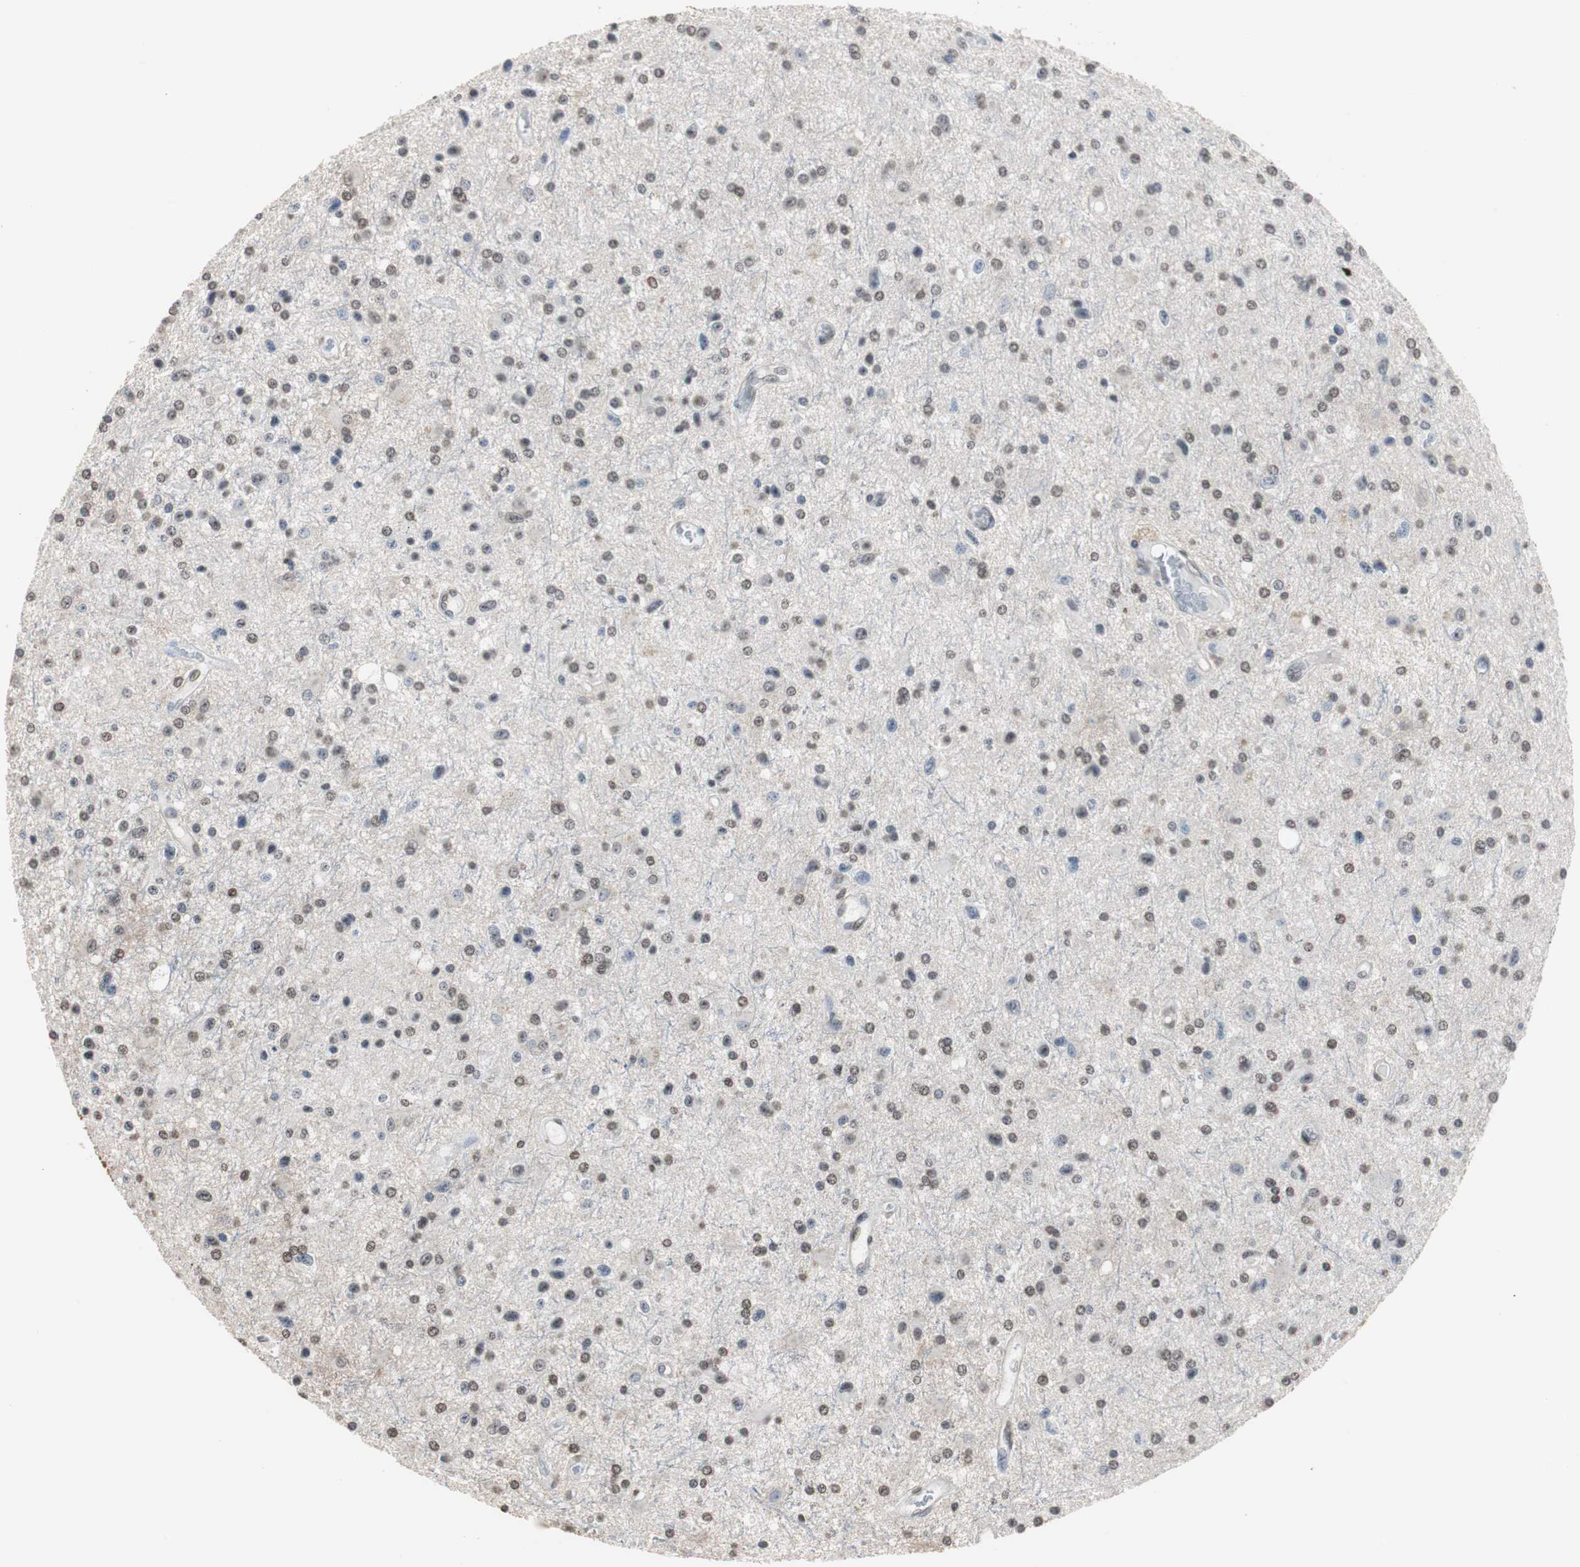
{"staining": {"intensity": "weak", "quantity": ">75%", "location": "nuclear"}, "tissue": "glioma", "cell_type": "Tumor cells", "image_type": "cancer", "snomed": [{"axis": "morphology", "description": "Glioma, malignant, Low grade"}, {"axis": "topography", "description": "Brain"}], "caption": "An image of human malignant glioma (low-grade) stained for a protein exhibits weak nuclear brown staining in tumor cells. (DAB IHC, brown staining for protein, blue staining for nuclei).", "gene": "TOP2A", "patient": {"sex": "male", "age": 58}}